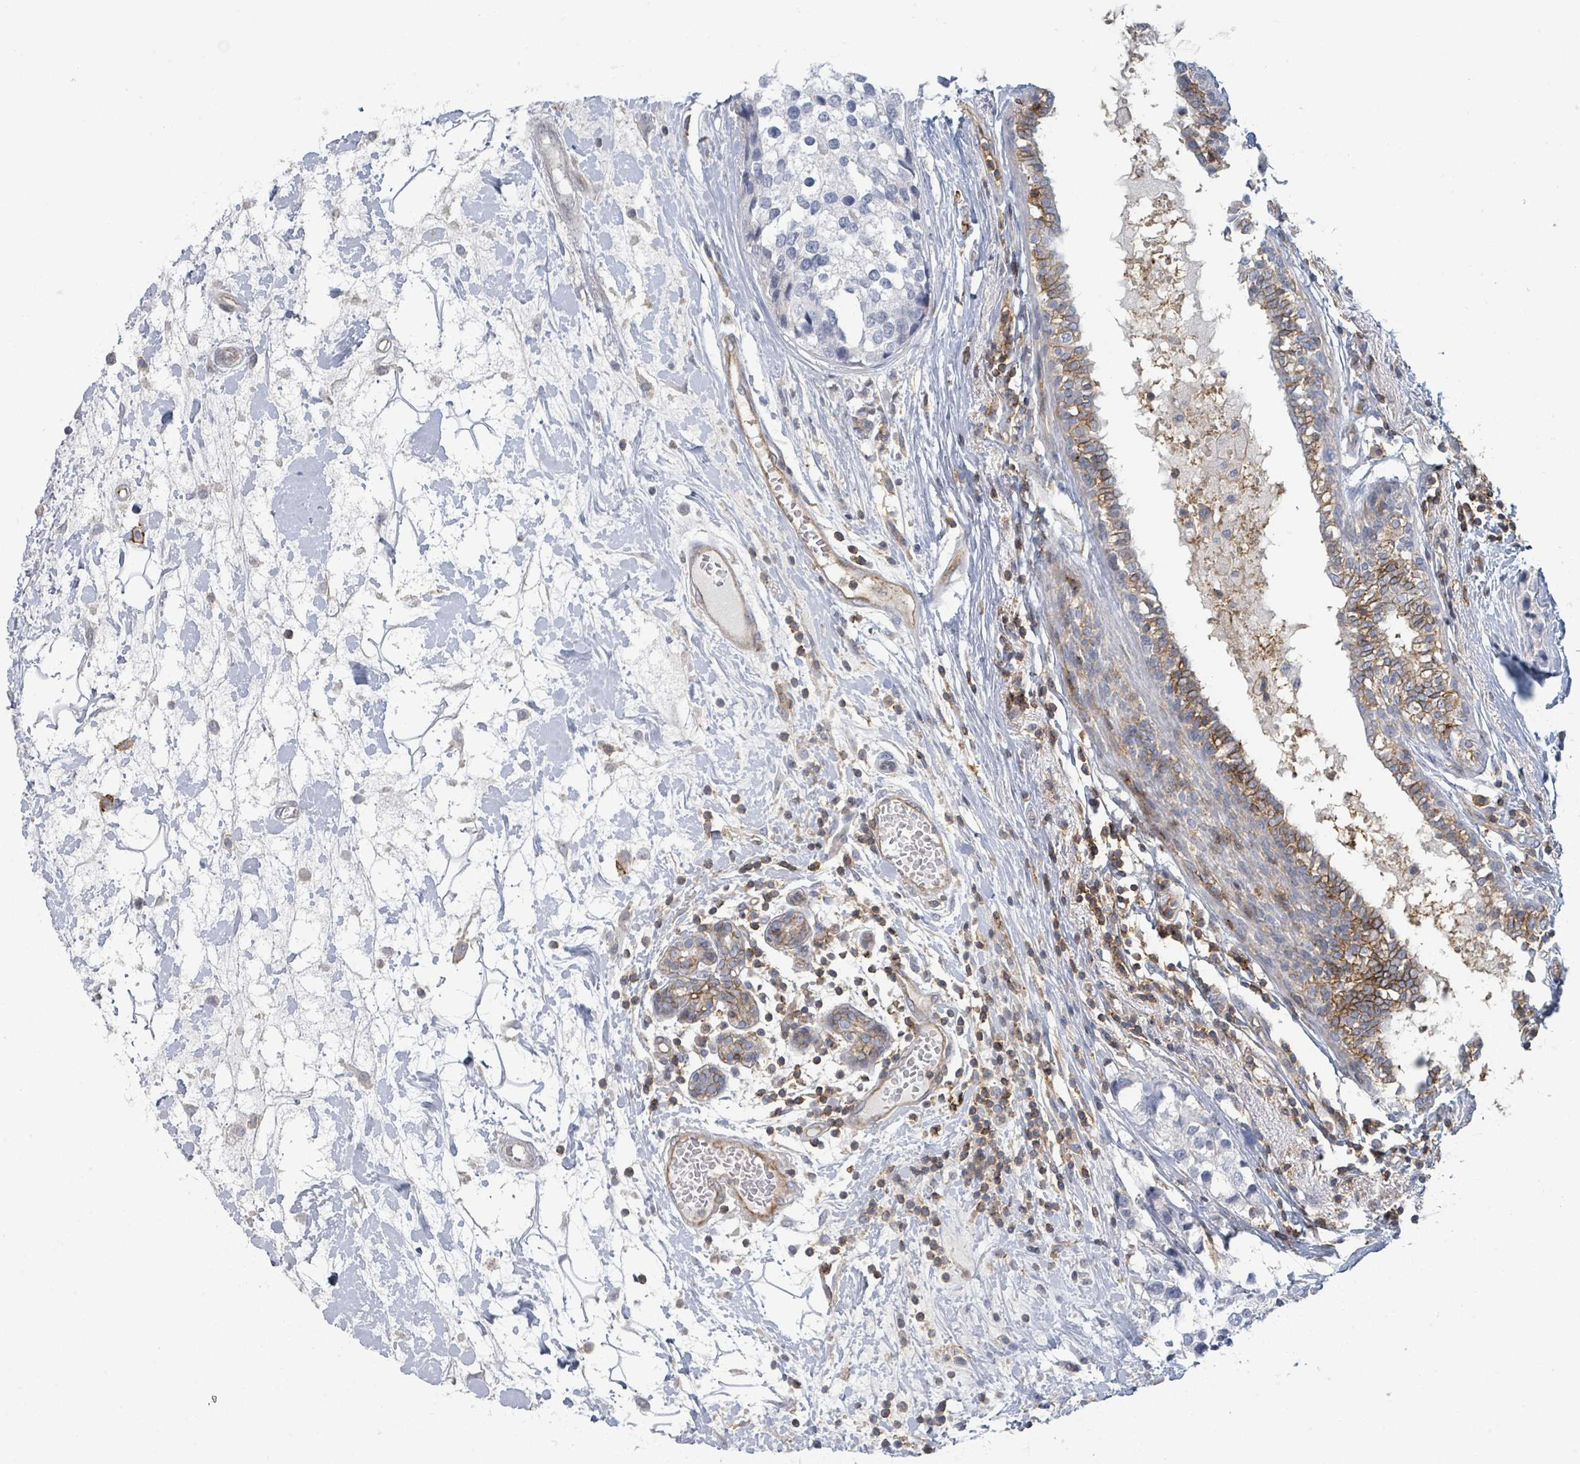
{"staining": {"intensity": "negative", "quantity": "none", "location": "none"}, "tissue": "breast cancer", "cell_type": "Tumor cells", "image_type": "cancer", "snomed": [{"axis": "morphology", "description": "Lobular carcinoma"}, {"axis": "topography", "description": "Breast"}], "caption": "Tumor cells are negative for protein expression in human breast cancer.", "gene": "TNFRSF14", "patient": {"sex": "female", "age": 59}}